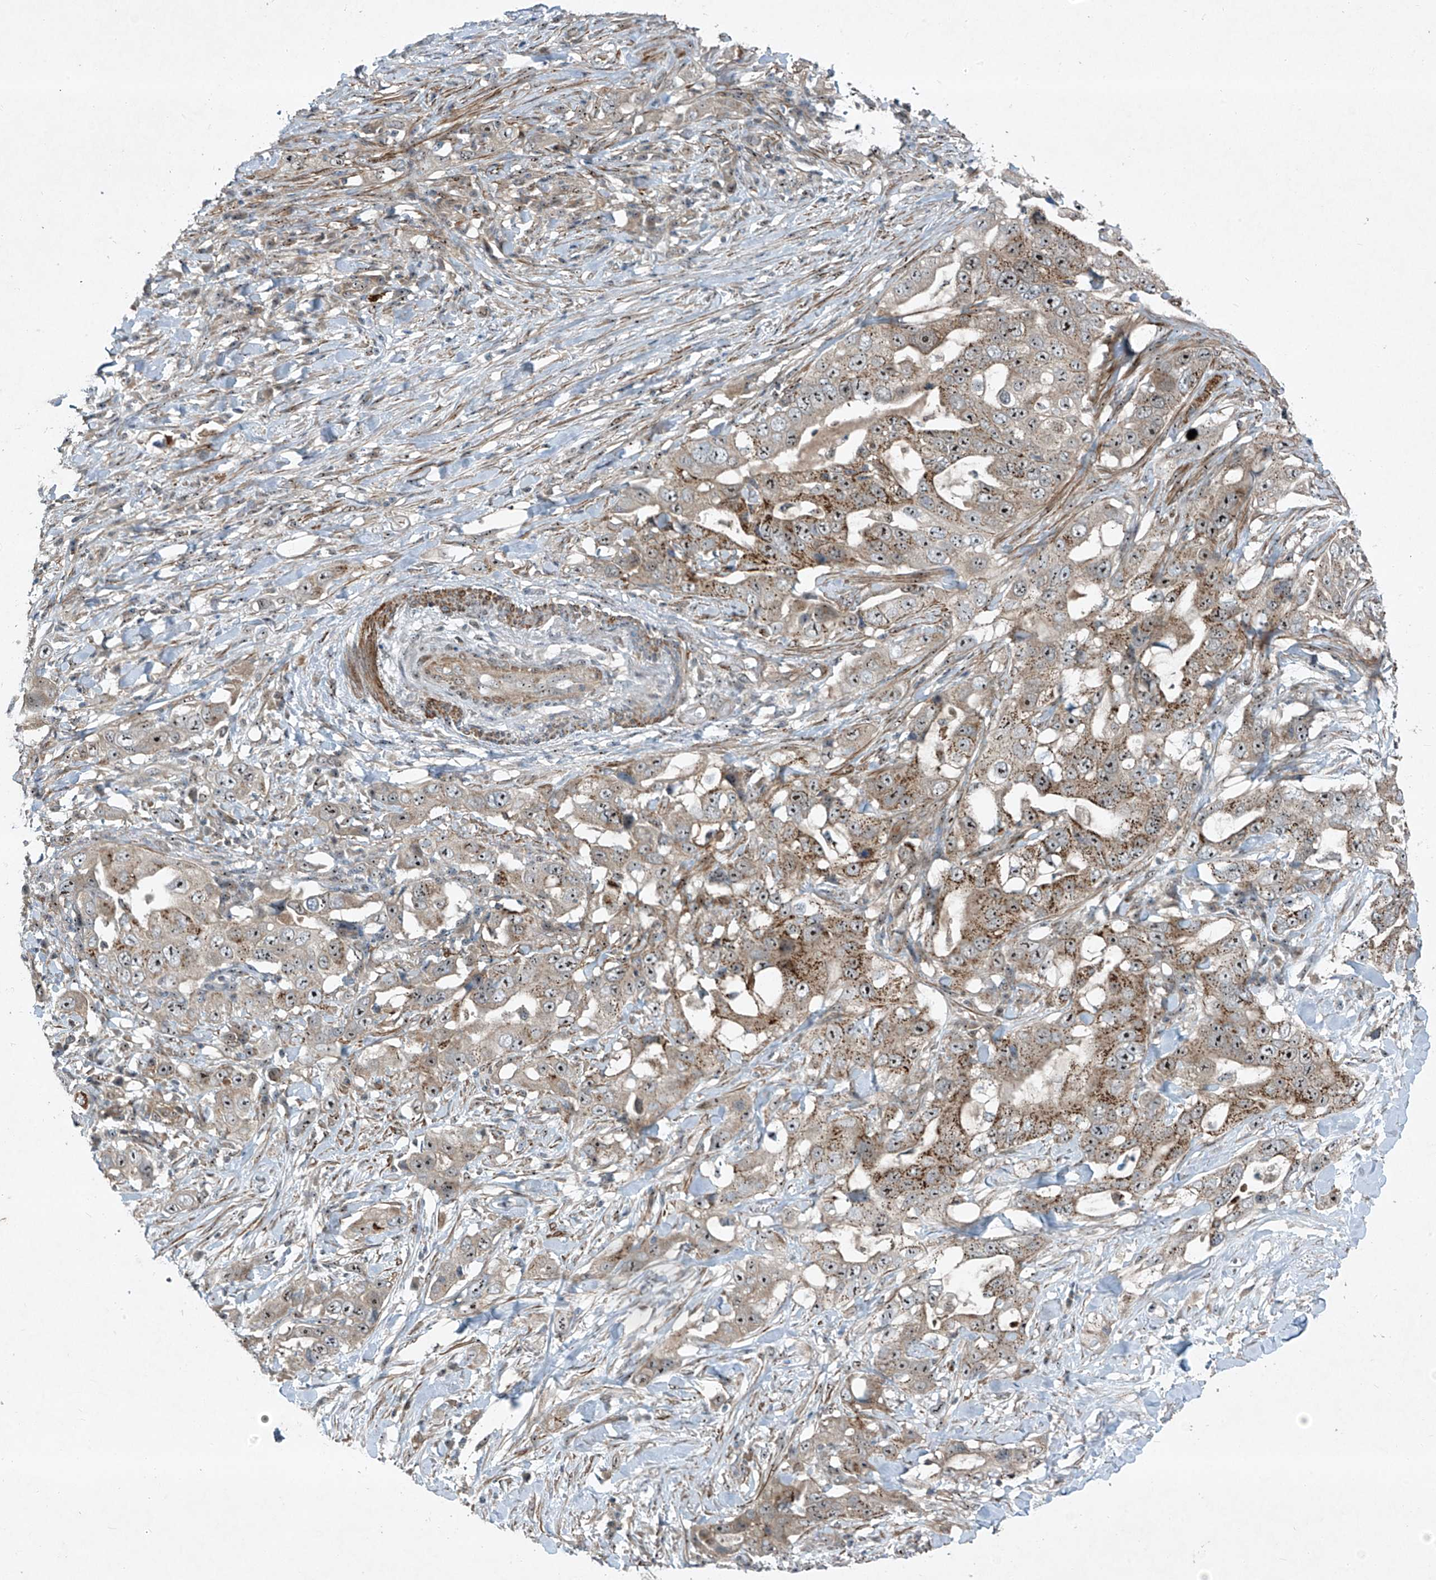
{"staining": {"intensity": "moderate", "quantity": "<25%", "location": "cytoplasmic/membranous"}, "tissue": "lung cancer", "cell_type": "Tumor cells", "image_type": "cancer", "snomed": [{"axis": "morphology", "description": "Adenocarcinoma, NOS"}, {"axis": "topography", "description": "Lung"}], "caption": "Brown immunohistochemical staining in human adenocarcinoma (lung) demonstrates moderate cytoplasmic/membranous expression in approximately <25% of tumor cells.", "gene": "PPCS", "patient": {"sex": "female", "age": 51}}